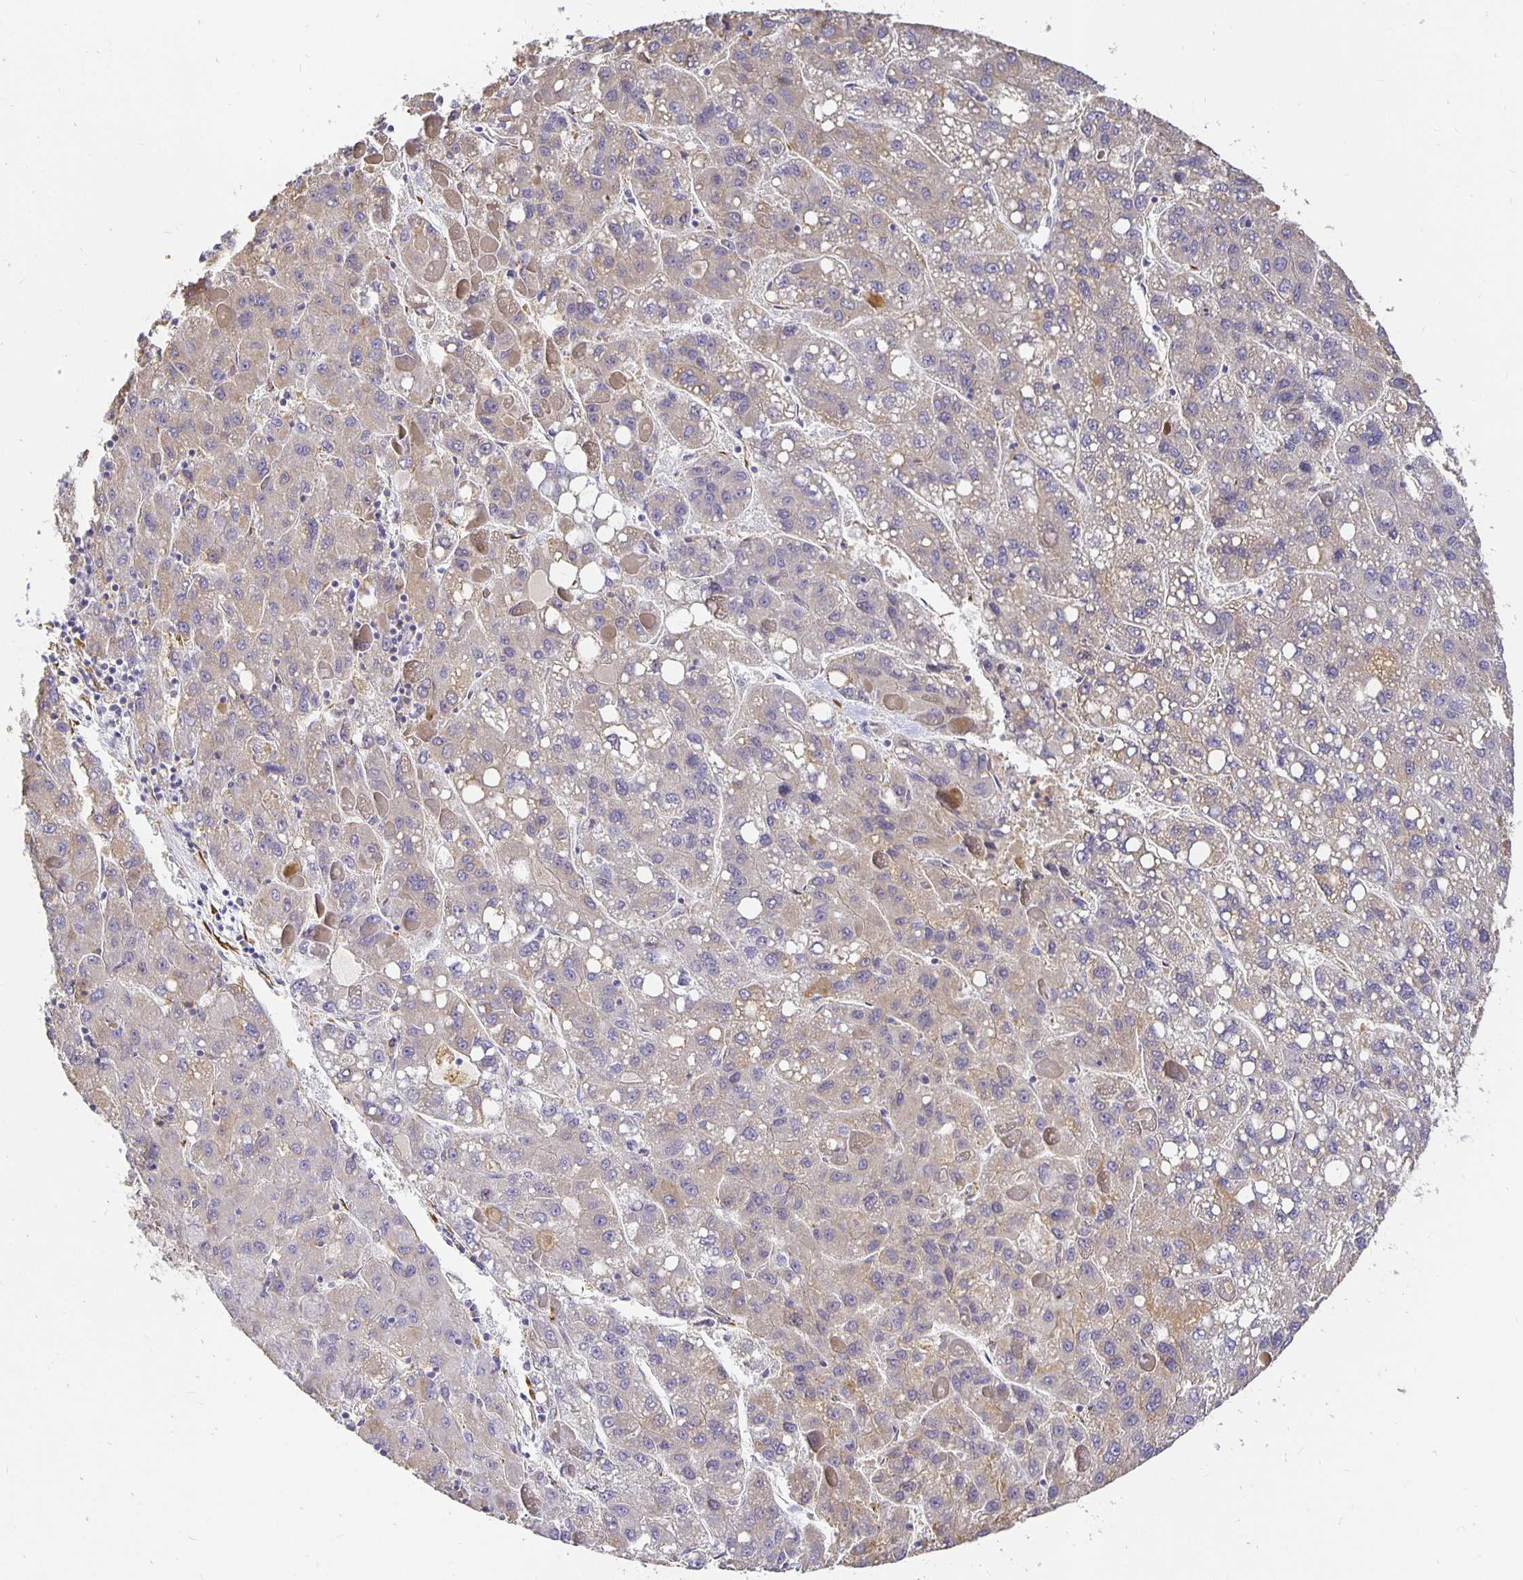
{"staining": {"intensity": "weak", "quantity": "<25%", "location": "cytoplasmic/membranous"}, "tissue": "liver cancer", "cell_type": "Tumor cells", "image_type": "cancer", "snomed": [{"axis": "morphology", "description": "Carcinoma, Hepatocellular, NOS"}, {"axis": "topography", "description": "Liver"}], "caption": "The histopathology image shows no staining of tumor cells in liver cancer (hepatocellular carcinoma).", "gene": "PLOD1", "patient": {"sex": "female", "age": 82}}